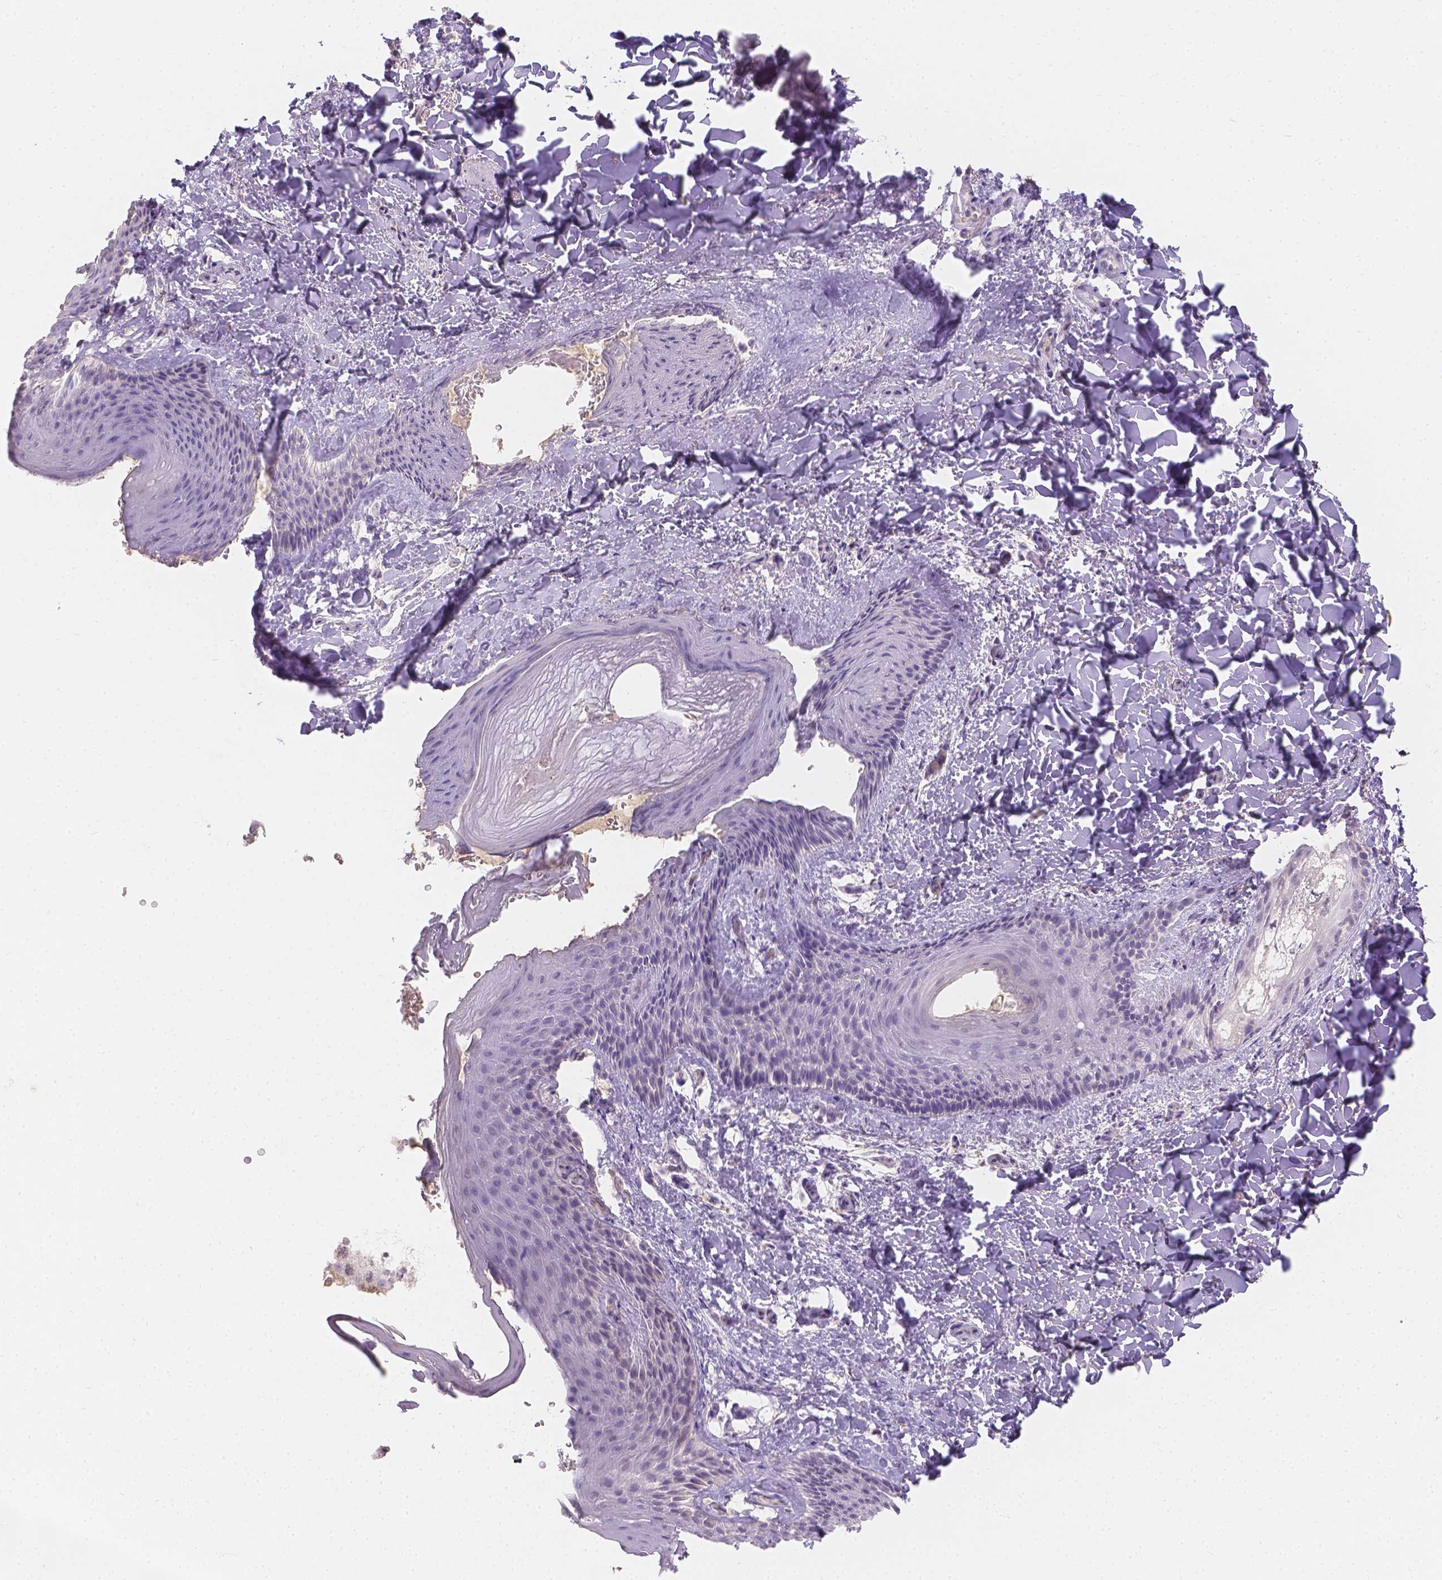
{"staining": {"intensity": "negative", "quantity": "none", "location": "none"}, "tissue": "skin", "cell_type": "Epidermal cells", "image_type": "normal", "snomed": [{"axis": "morphology", "description": "Normal tissue, NOS"}, {"axis": "topography", "description": "Anal"}], "caption": "High magnification brightfield microscopy of benign skin stained with DAB (brown) and counterstained with hematoxylin (blue): epidermal cells show no significant positivity. (Brightfield microscopy of DAB (3,3'-diaminobenzidine) immunohistochemistry at high magnification).", "gene": "DCAF4L1", "patient": {"sex": "male", "age": 36}}